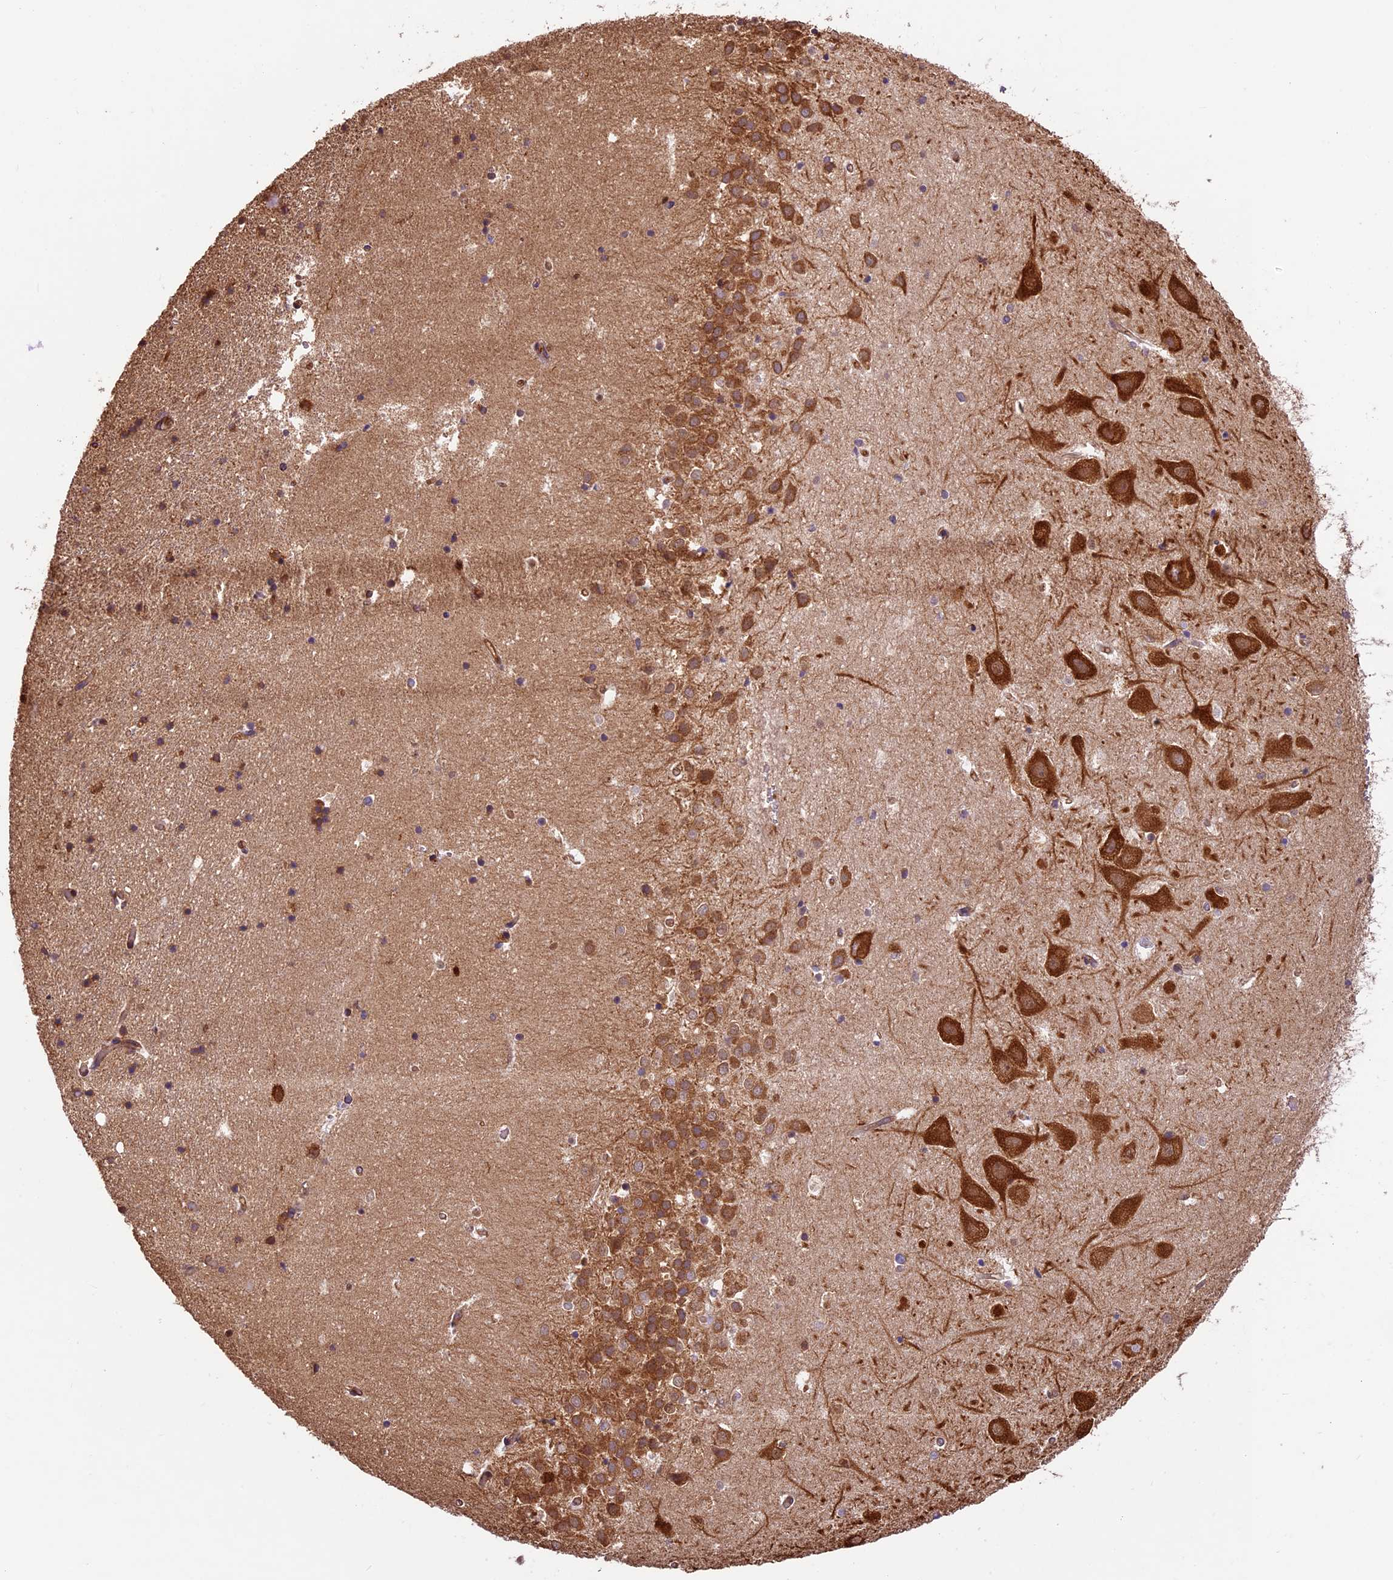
{"staining": {"intensity": "moderate", "quantity": "<25%", "location": "cytoplasmic/membranous"}, "tissue": "hippocampus", "cell_type": "Glial cells", "image_type": "normal", "snomed": [{"axis": "morphology", "description": "Normal tissue, NOS"}, {"axis": "topography", "description": "Hippocampus"}], "caption": "Immunohistochemical staining of benign human hippocampus demonstrates <25% levels of moderate cytoplasmic/membranous protein expression in approximately <25% of glial cells.", "gene": "KARS1", "patient": {"sex": "female", "age": 52}}